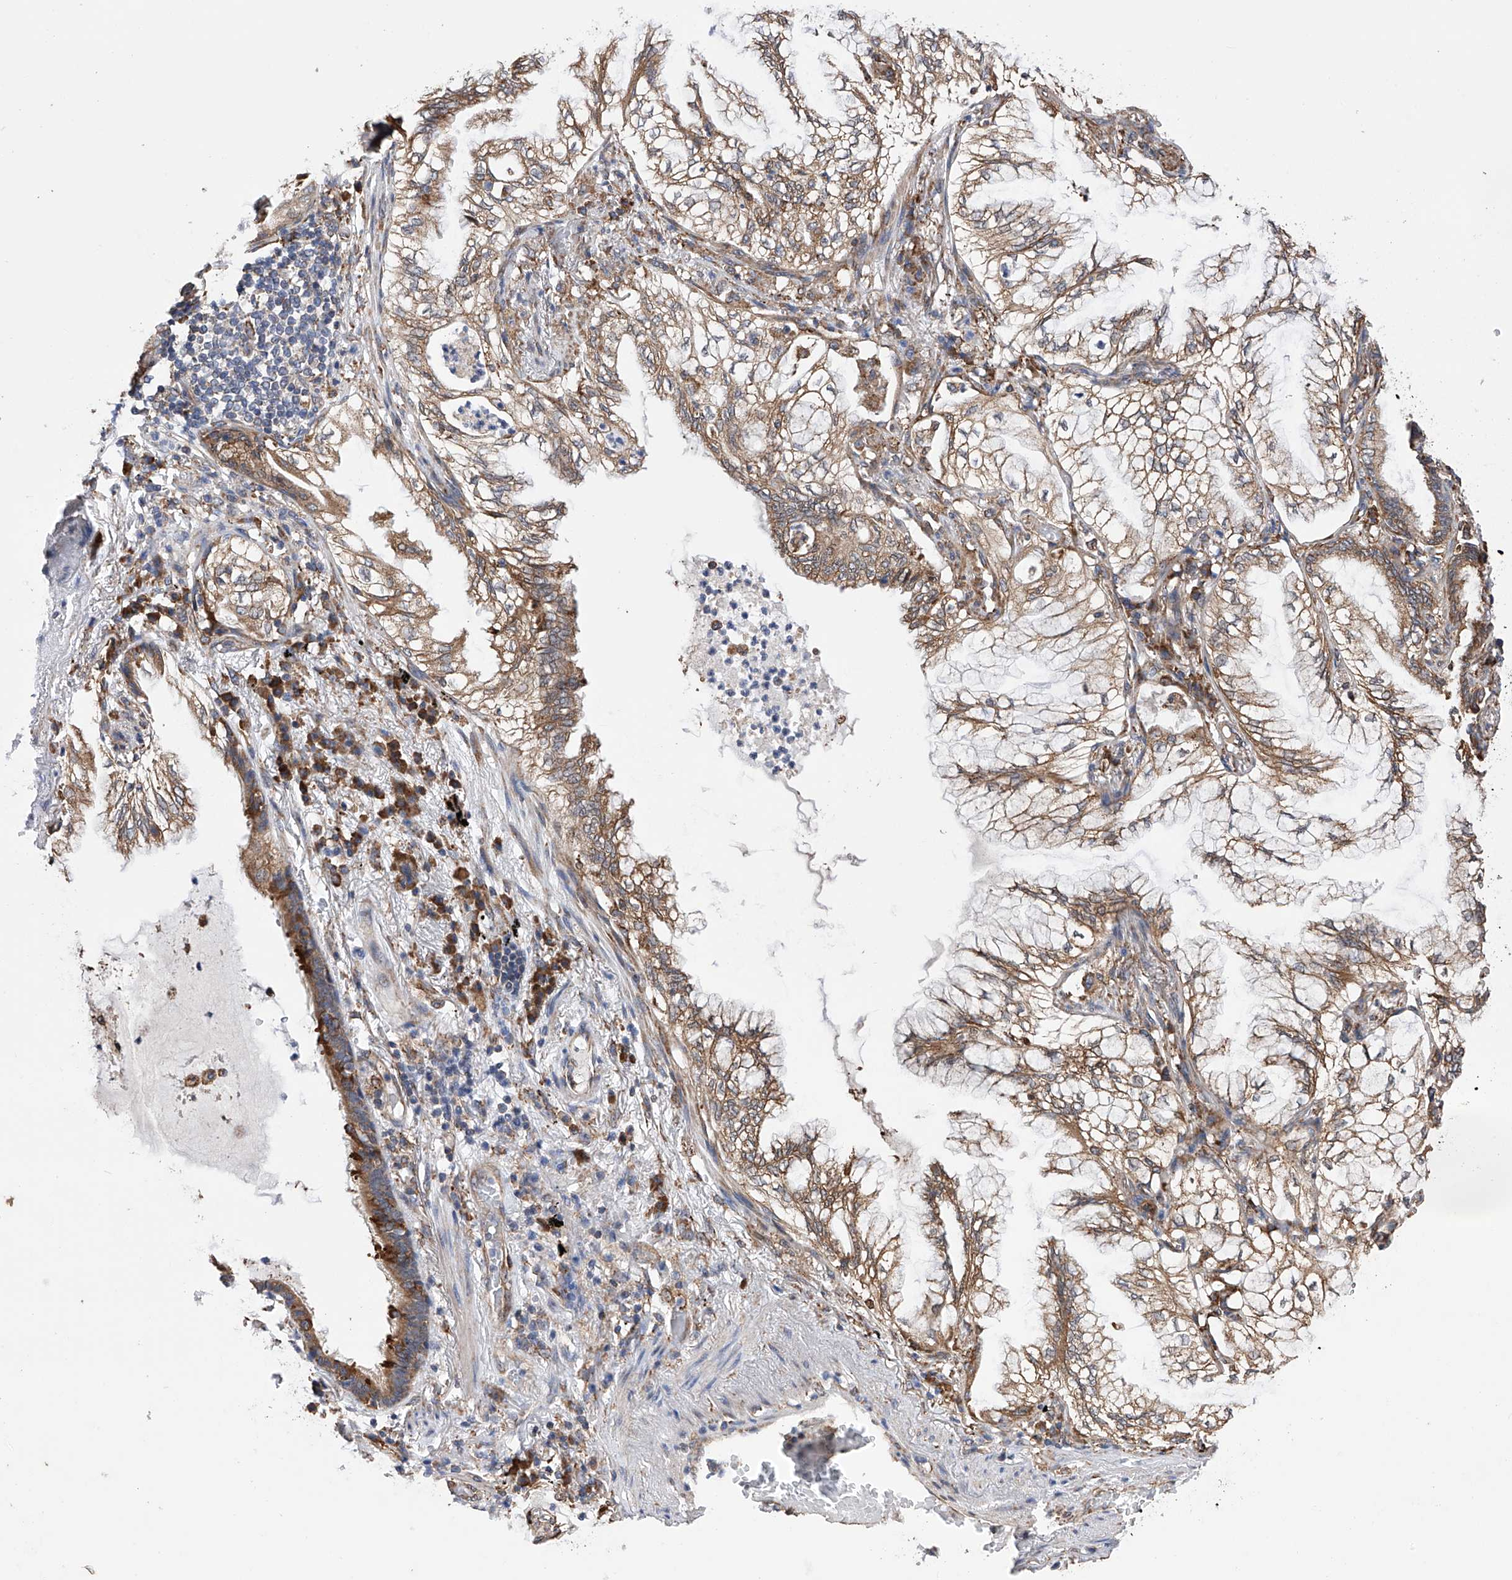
{"staining": {"intensity": "moderate", "quantity": ">75%", "location": "cytoplasmic/membranous"}, "tissue": "lung cancer", "cell_type": "Tumor cells", "image_type": "cancer", "snomed": [{"axis": "morphology", "description": "Adenocarcinoma, NOS"}, {"axis": "topography", "description": "Lung"}], "caption": "Approximately >75% of tumor cells in lung cancer exhibit moderate cytoplasmic/membranous protein expression as visualized by brown immunohistochemical staining.", "gene": "DNAH8", "patient": {"sex": "female", "age": 70}}